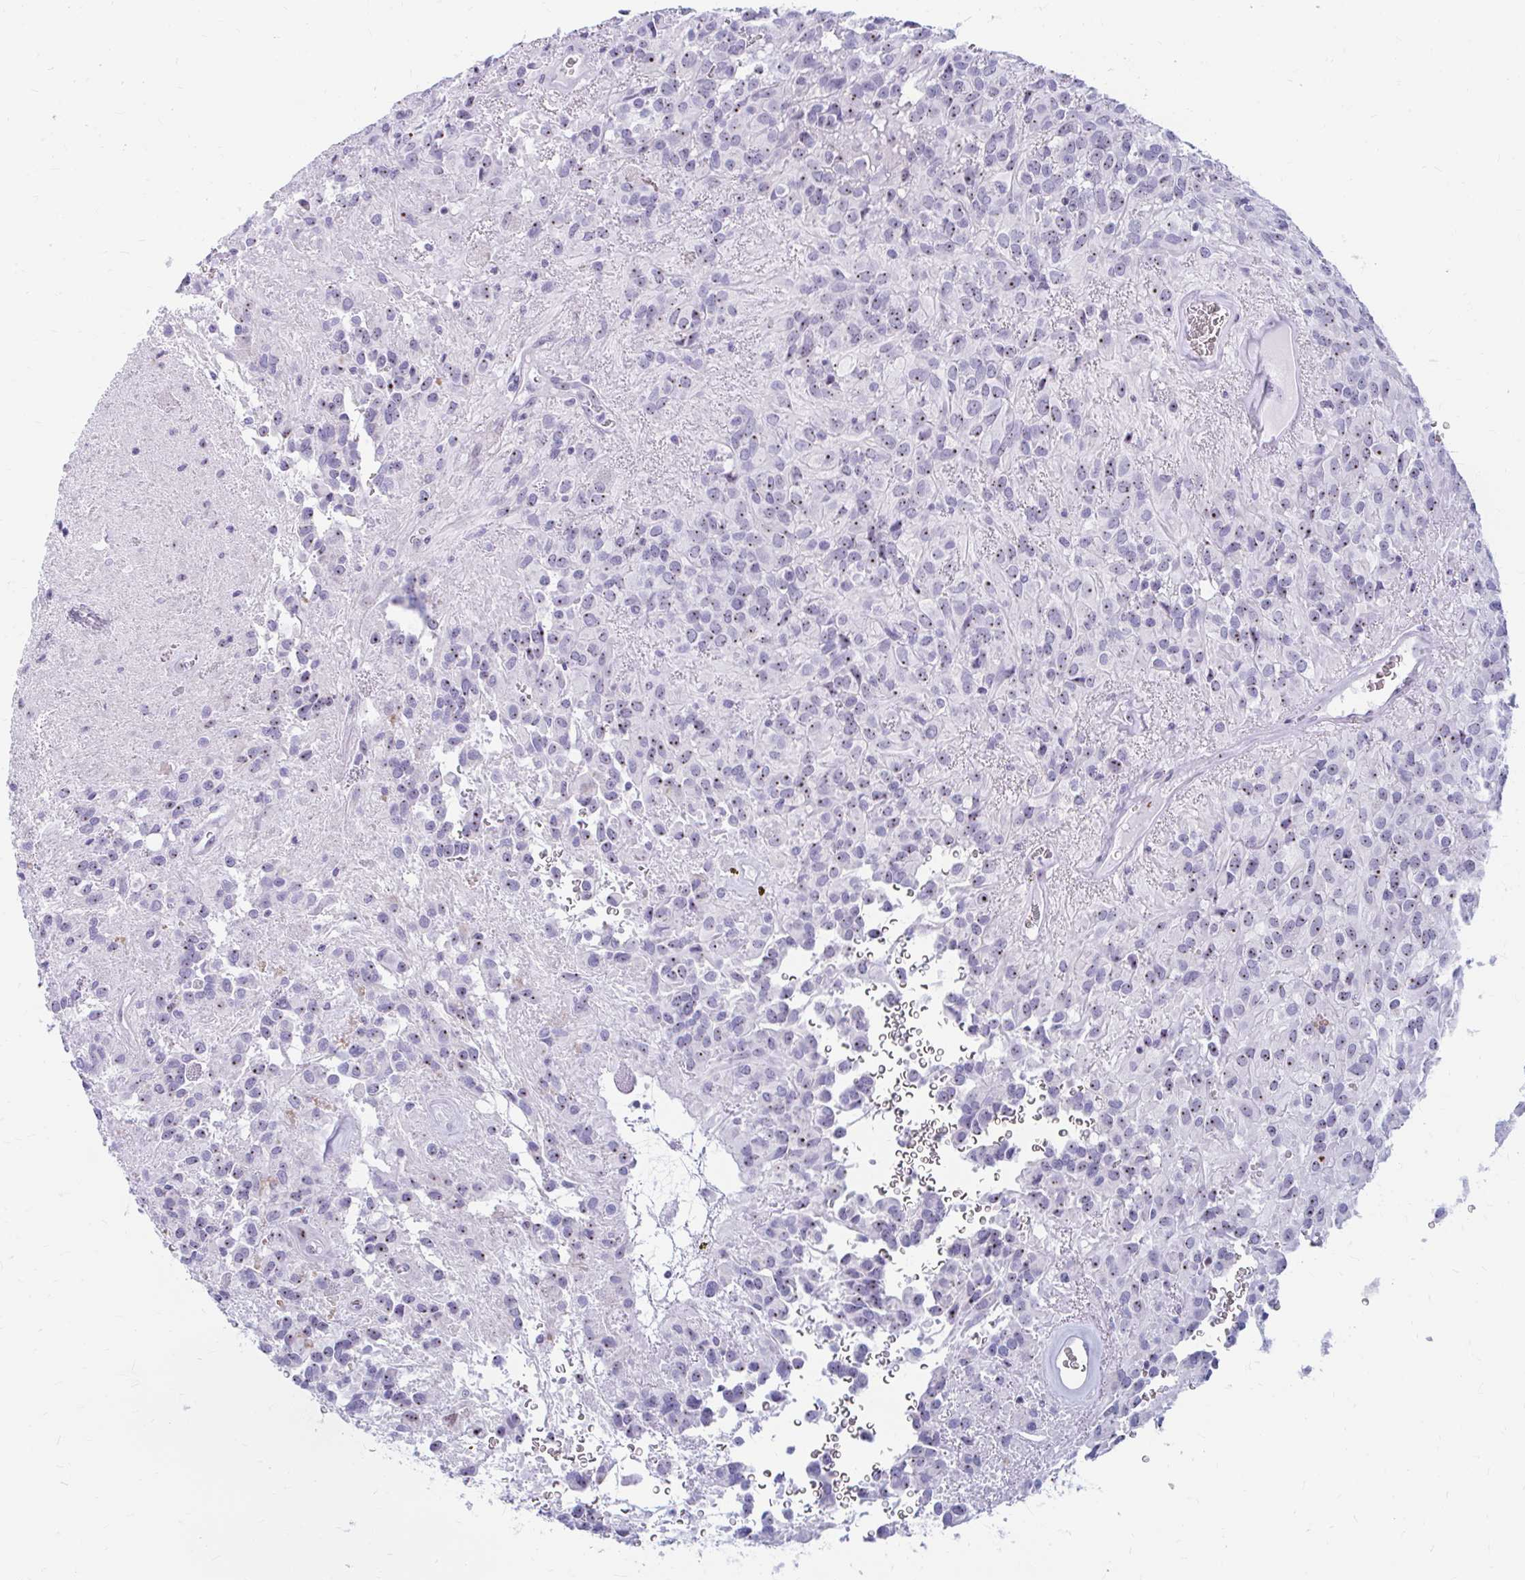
{"staining": {"intensity": "weak", "quantity": "25%-75%", "location": "nuclear"}, "tissue": "glioma", "cell_type": "Tumor cells", "image_type": "cancer", "snomed": [{"axis": "morphology", "description": "Glioma, malignant, Low grade"}, {"axis": "topography", "description": "Brain"}], "caption": "Human low-grade glioma (malignant) stained for a protein (brown) demonstrates weak nuclear positive staining in approximately 25%-75% of tumor cells.", "gene": "FTSJ3", "patient": {"sex": "male", "age": 56}}